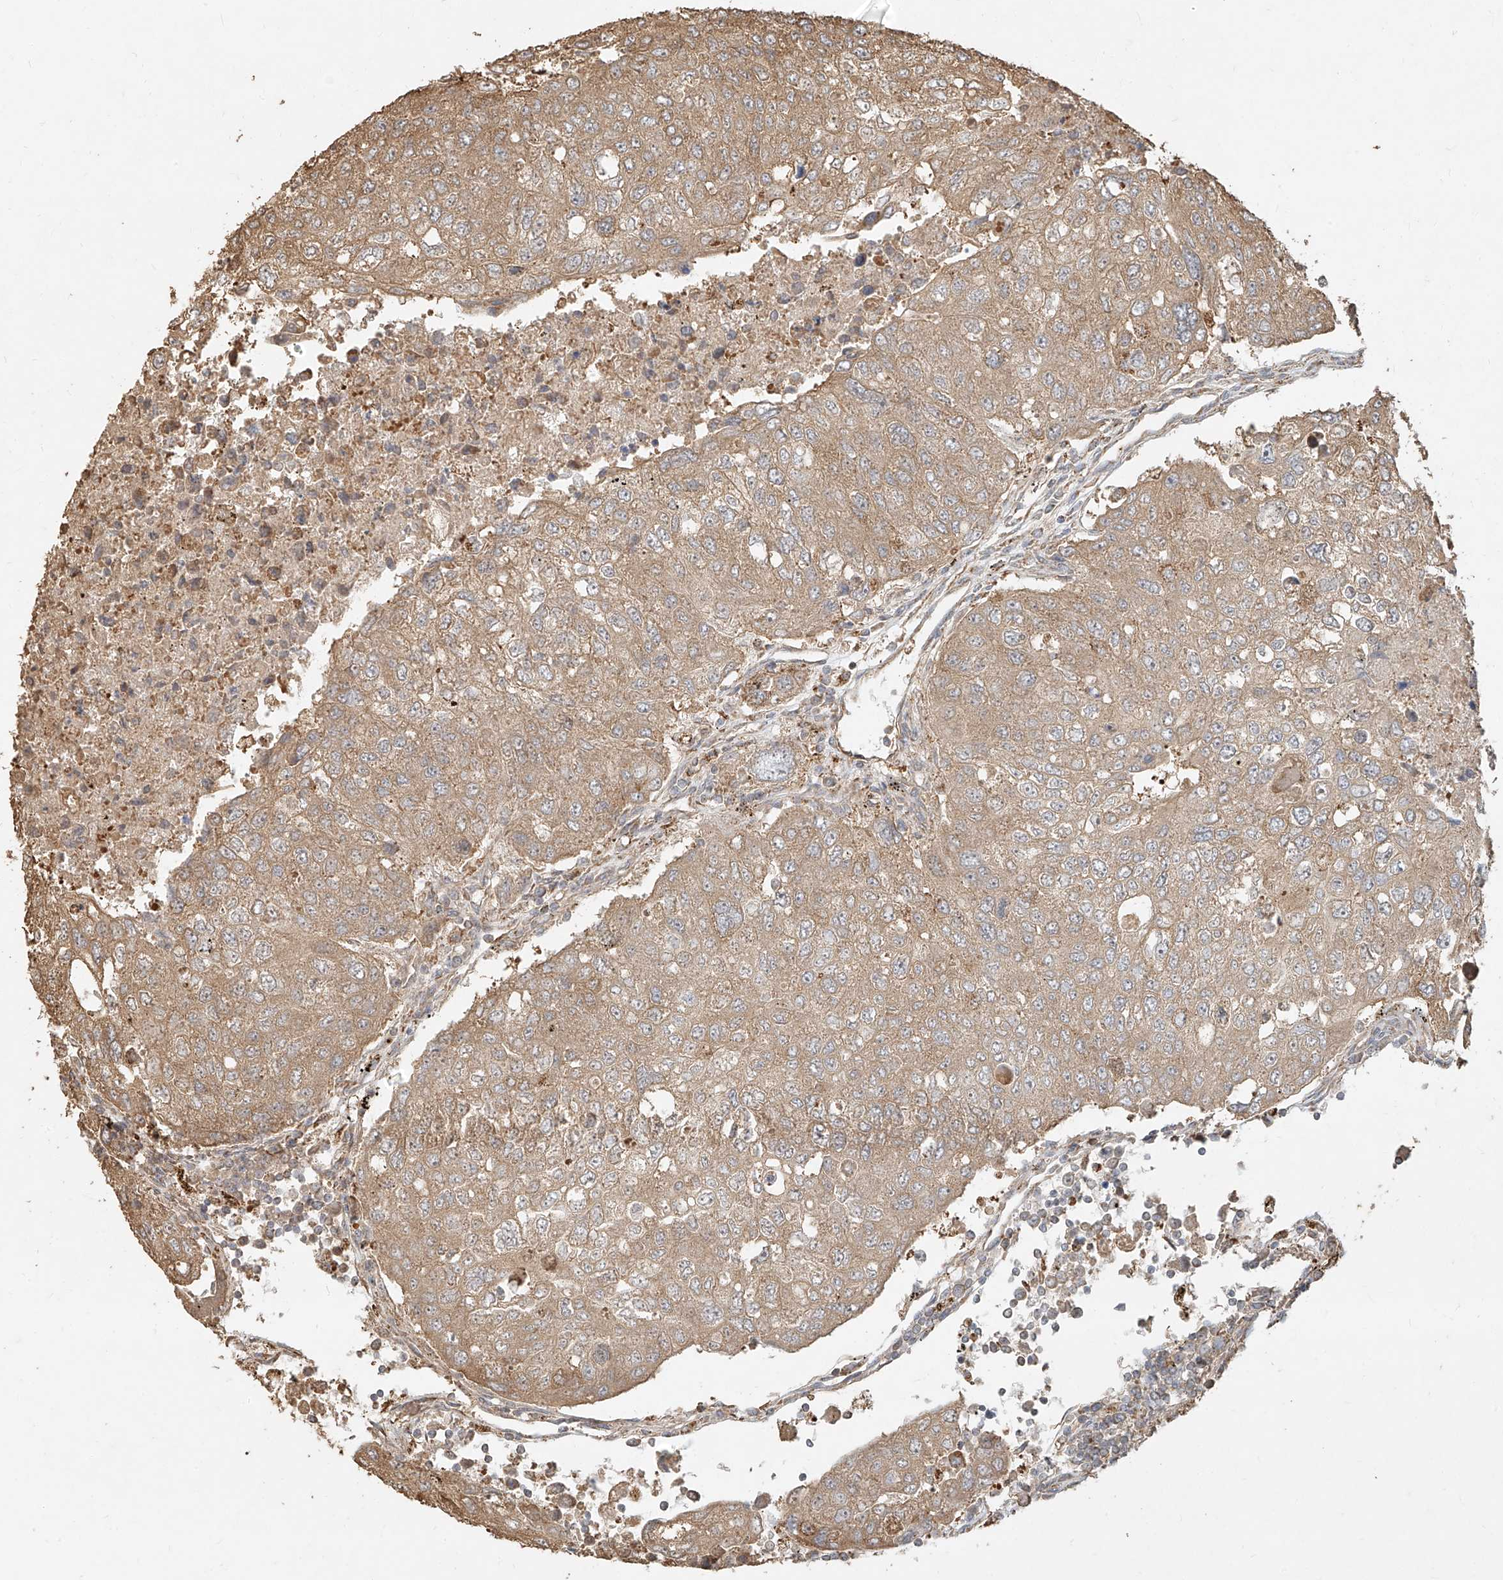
{"staining": {"intensity": "moderate", "quantity": "25%-75%", "location": "cytoplasmic/membranous"}, "tissue": "urothelial cancer", "cell_type": "Tumor cells", "image_type": "cancer", "snomed": [{"axis": "morphology", "description": "Urothelial carcinoma, High grade"}, {"axis": "topography", "description": "Lymph node"}, {"axis": "topography", "description": "Urinary bladder"}], "caption": "Protein expression analysis of human urothelial cancer reveals moderate cytoplasmic/membranous positivity in about 25%-75% of tumor cells.", "gene": "EFNB1", "patient": {"sex": "male", "age": 51}}